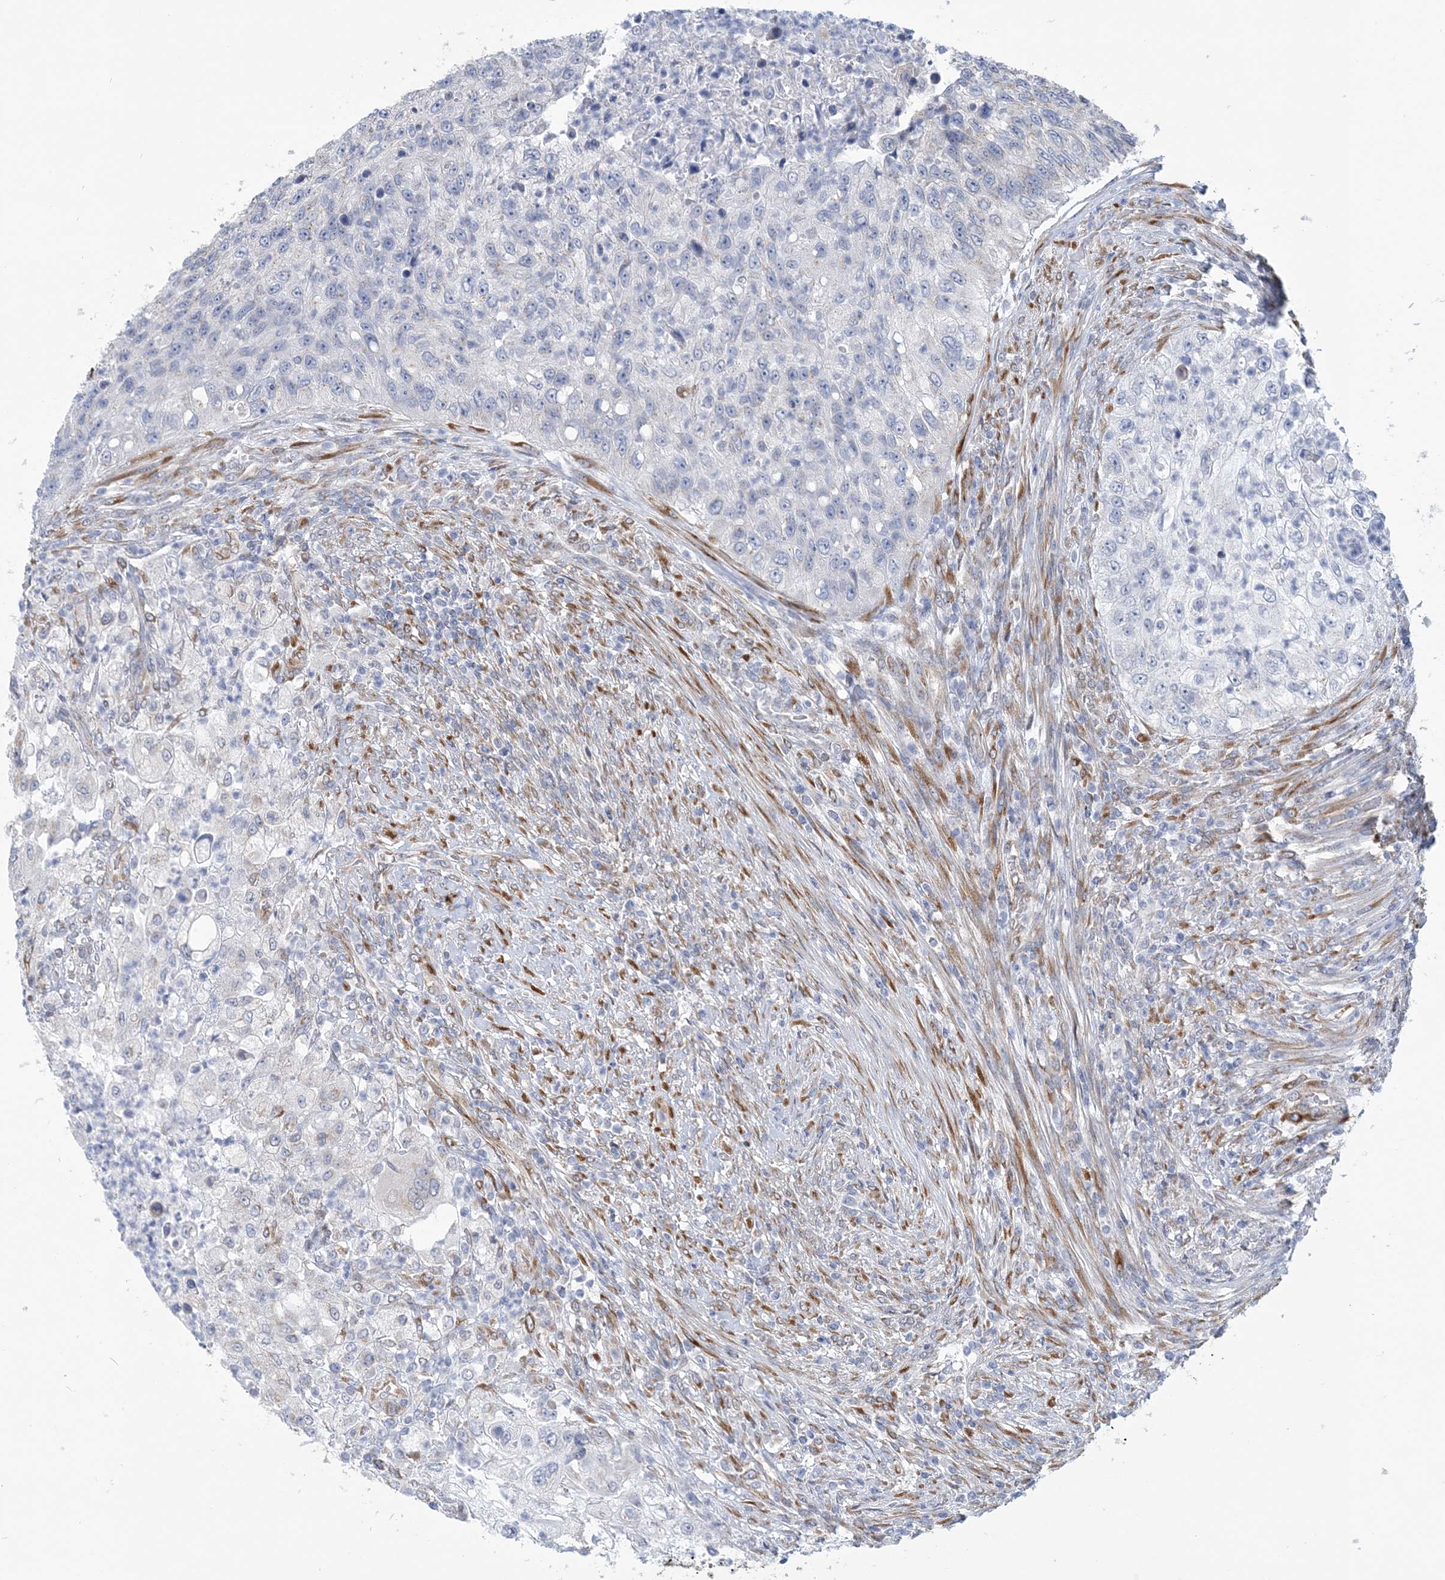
{"staining": {"intensity": "negative", "quantity": "none", "location": "none"}, "tissue": "urothelial cancer", "cell_type": "Tumor cells", "image_type": "cancer", "snomed": [{"axis": "morphology", "description": "Urothelial carcinoma, High grade"}, {"axis": "topography", "description": "Urinary bladder"}], "caption": "Tumor cells are negative for brown protein staining in urothelial carcinoma (high-grade).", "gene": "PLEKHG4B", "patient": {"sex": "female", "age": 60}}